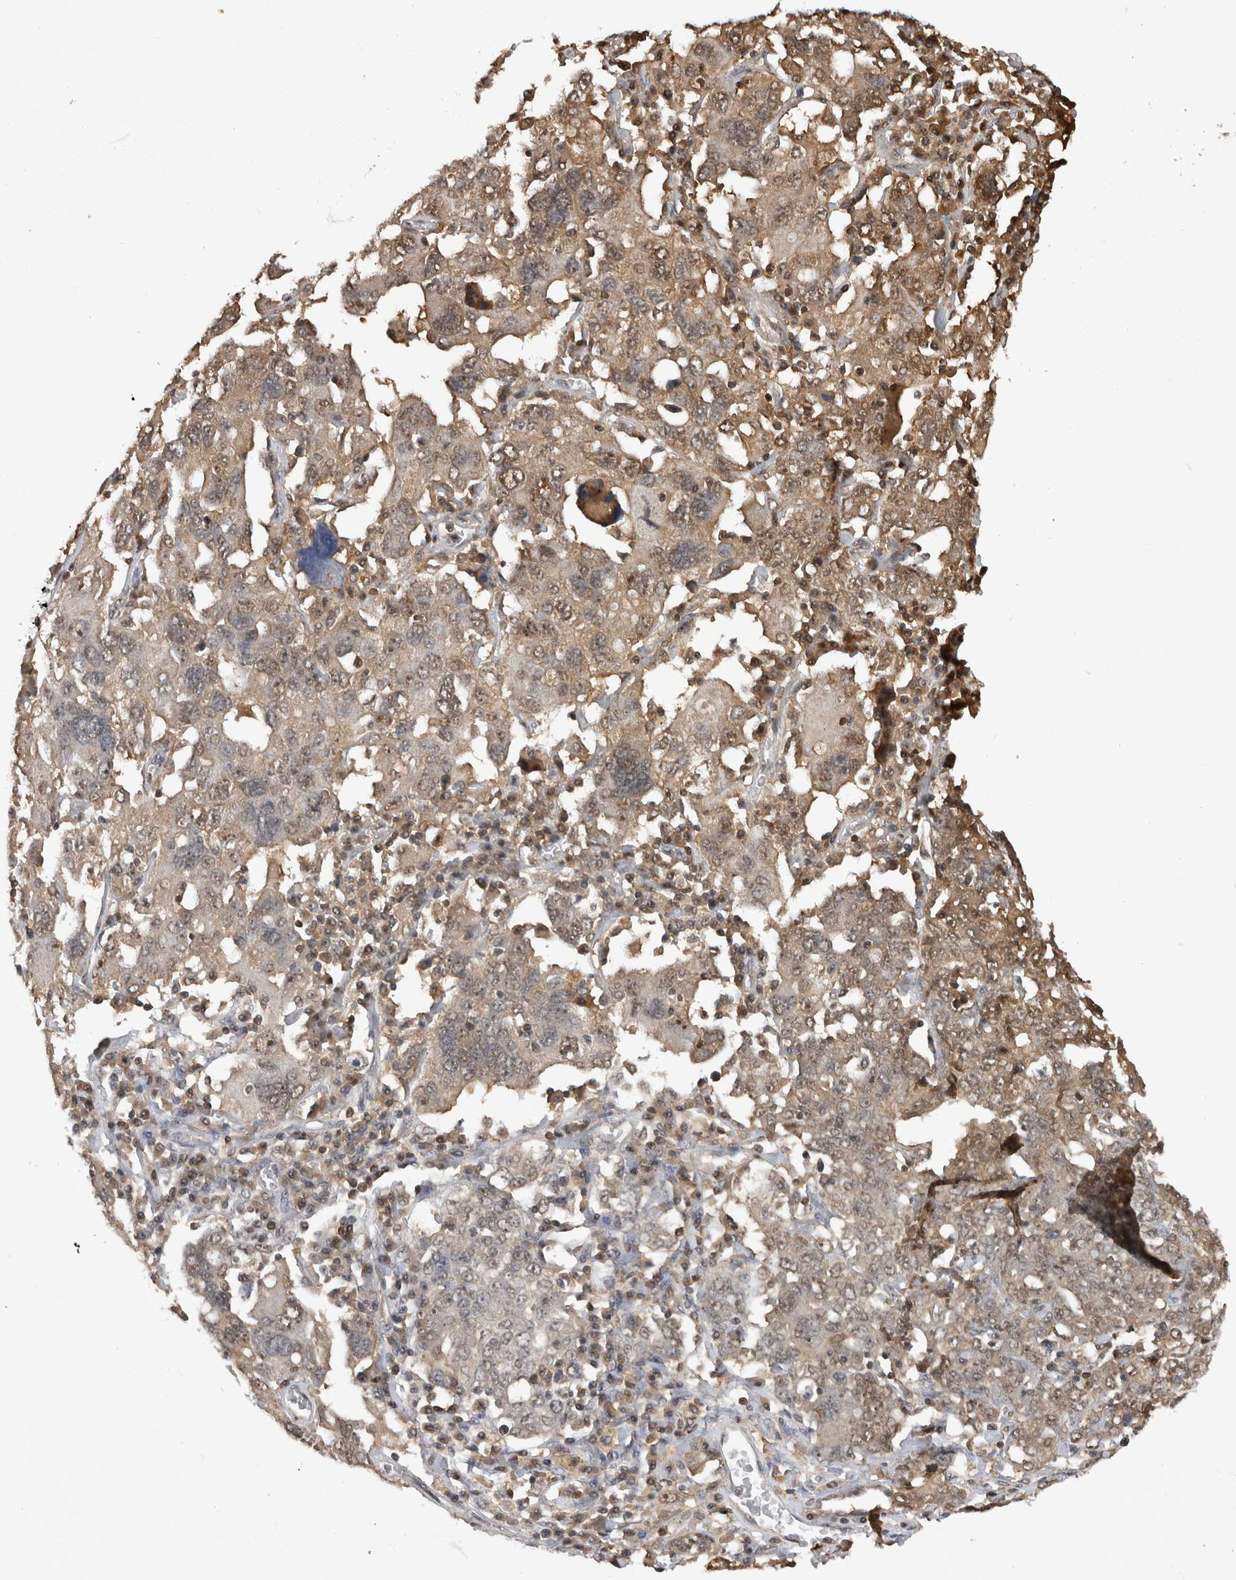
{"staining": {"intensity": "moderate", "quantity": "25%-75%", "location": "cytoplasmic/membranous,nuclear"}, "tissue": "ovarian cancer", "cell_type": "Tumor cells", "image_type": "cancer", "snomed": [{"axis": "morphology", "description": "Carcinoma, endometroid"}, {"axis": "topography", "description": "Ovary"}], "caption": "Brown immunohistochemical staining in human endometroid carcinoma (ovarian) exhibits moderate cytoplasmic/membranous and nuclear positivity in about 25%-75% of tumor cells. The protein is stained brown, and the nuclei are stained in blue (DAB (3,3'-diaminobenzidine) IHC with brightfield microscopy, high magnification).", "gene": "TDRD7", "patient": {"sex": "female", "age": 62}}